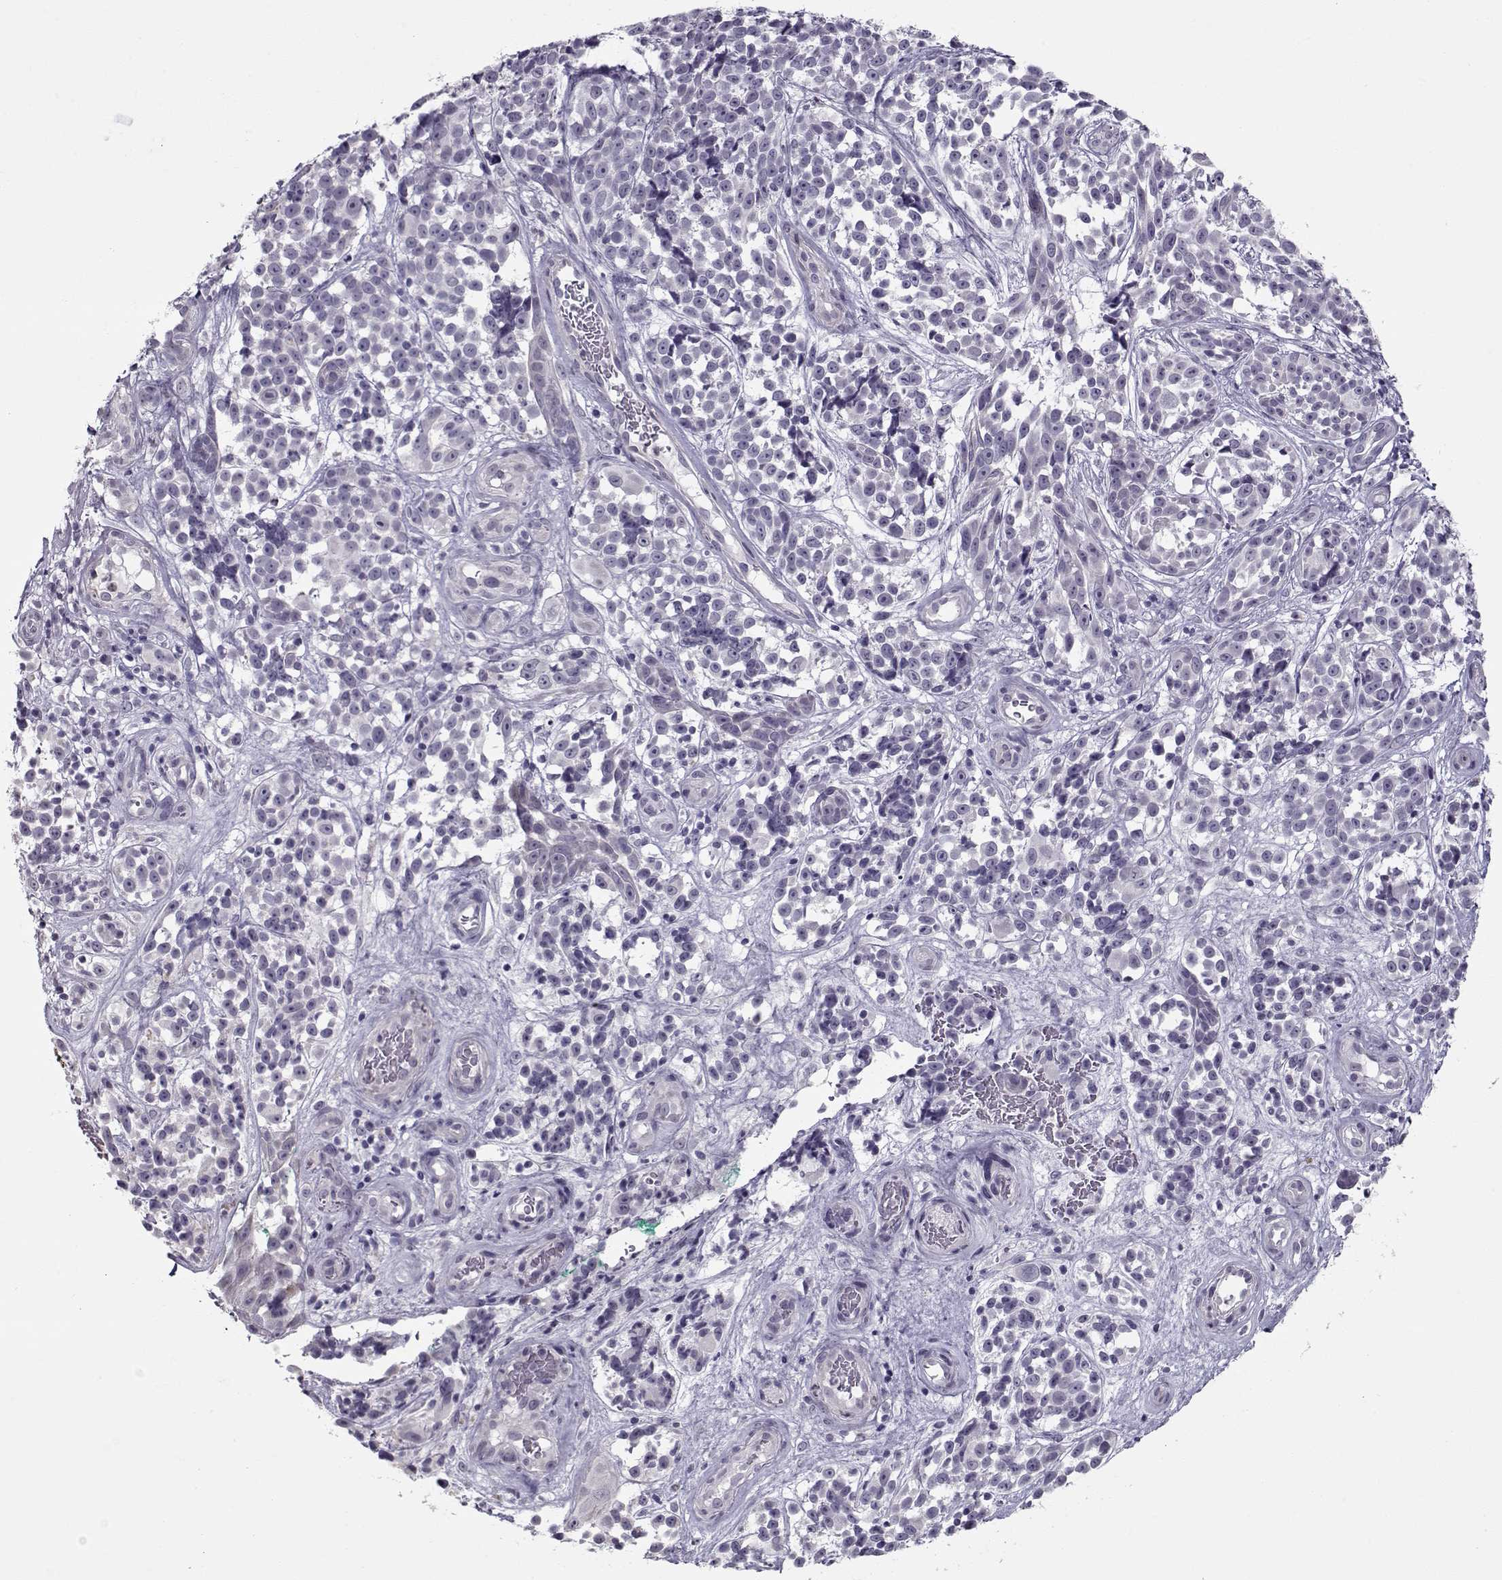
{"staining": {"intensity": "negative", "quantity": "none", "location": "none"}, "tissue": "melanoma", "cell_type": "Tumor cells", "image_type": "cancer", "snomed": [{"axis": "morphology", "description": "Malignant melanoma, NOS"}, {"axis": "topography", "description": "Skin"}], "caption": "Immunohistochemistry photomicrograph of neoplastic tissue: malignant melanoma stained with DAB (3,3'-diaminobenzidine) reveals no significant protein positivity in tumor cells.", "gene": "CIBAR1", "patient": {"sex": "female", "age": 88}}